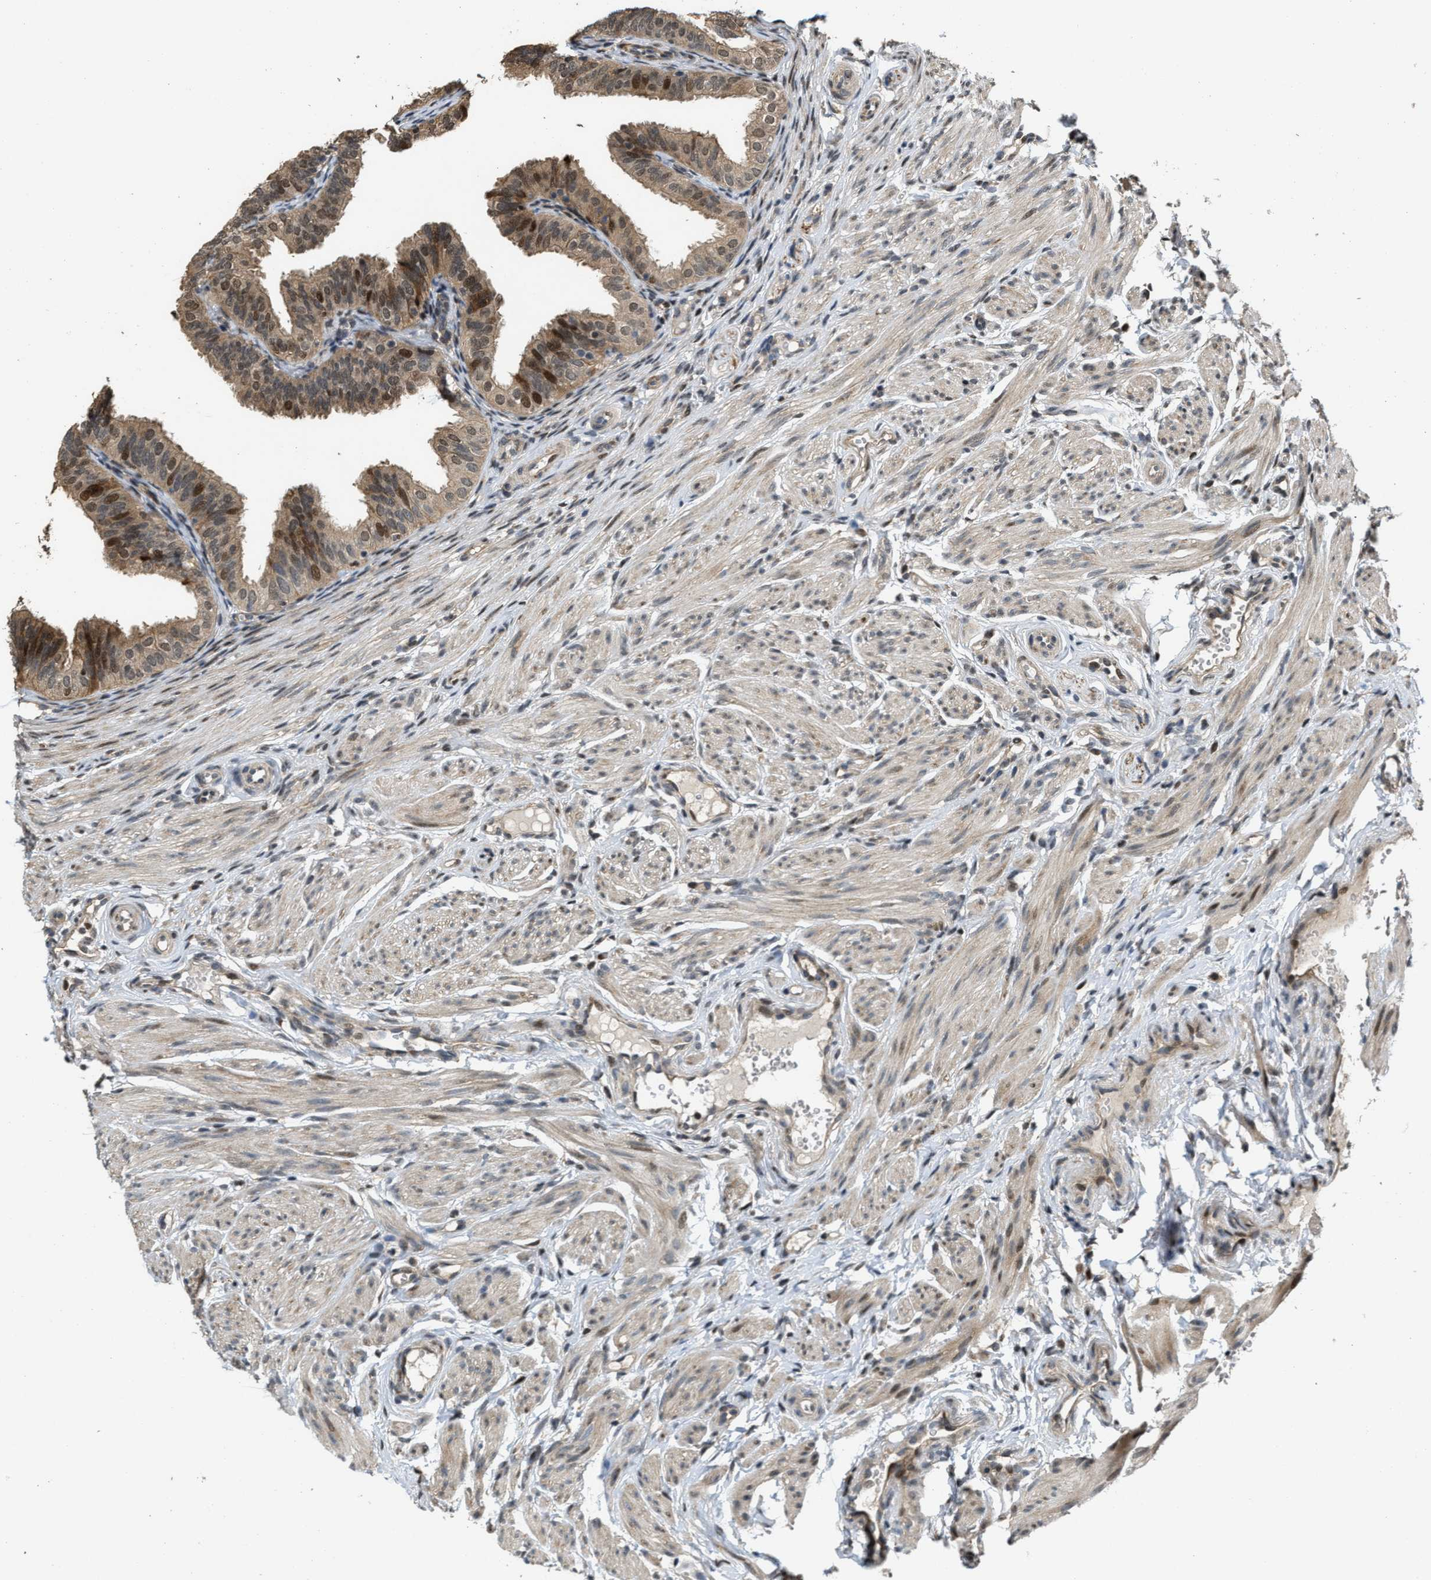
{"staining": {"intensity": "strong", "quantity": ">75%", "location": "cytoplasmic/membranous,nuclear"}, "tissue": "fallopian tube", "cell_type": "Glandular cells", "image_type": "normal", "snomed": [{"axis": "morphology", "description": "Normal tissue, NOS"}, {"axis": "topography", "description": "Fallopian tube"}], "caption": "Strong cytoplasmic/membranous,nuclear protein staining is identified in about >75% of glandular cells in fallopian tube. The staining was performed using DAB (3,3'-diaminobenzidine) to visualize the protein expression in brown, while the nuclei were stained in blue with hematoxylin (Magnification: 20x).", "gene": "SERTAD2", "patient": {"sex": "female", "age": 35}}